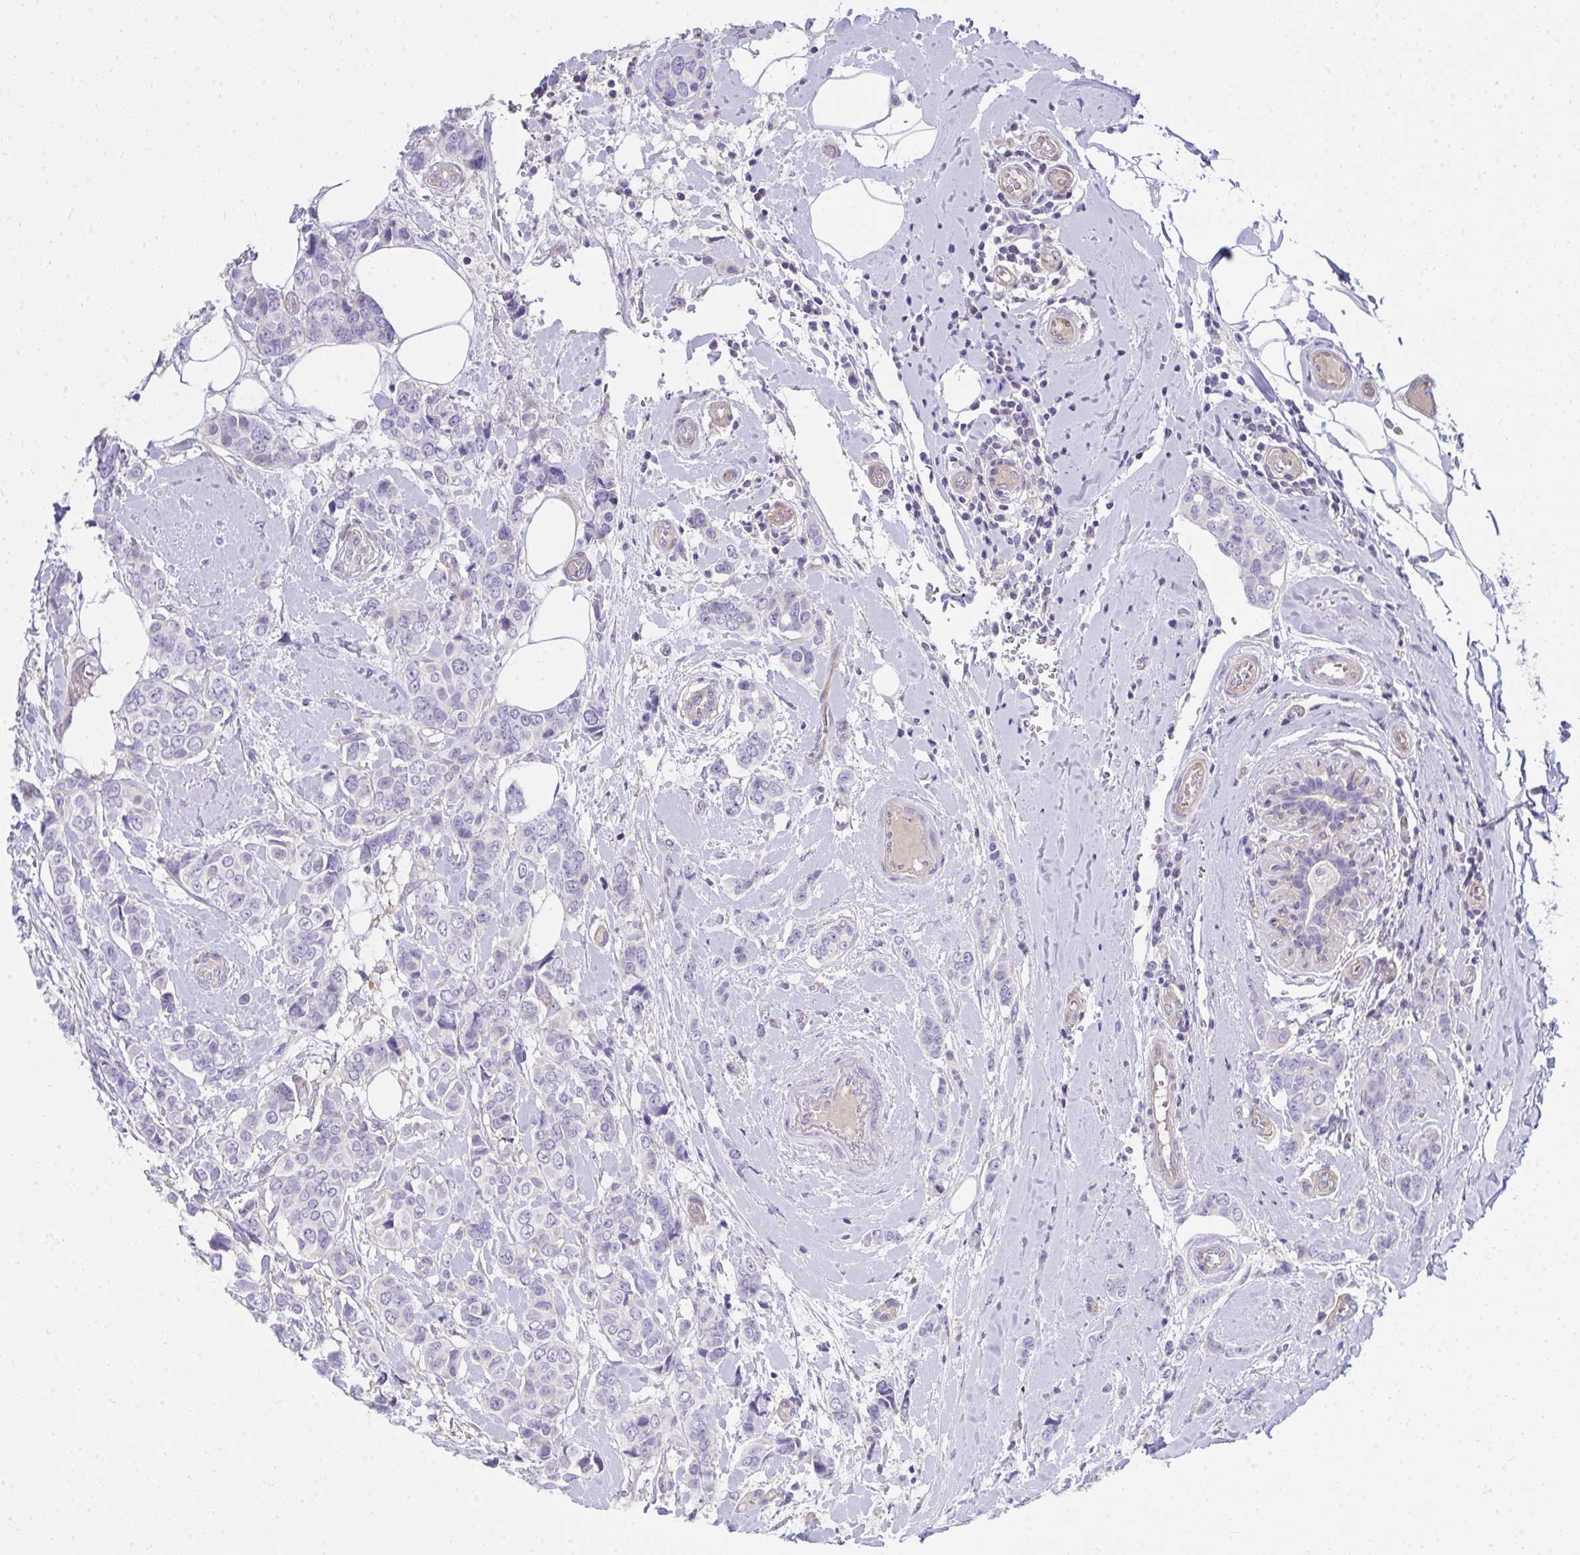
{"staining": {"intensity": "negative", "quantity": "none", "location": "none"}, "tissue": "breast cancer", "cell_type": "Tumor cells", "image_type": "cancer", "snomed": [{"axis": "morphology", "description": "Lobular carcinoma"}, {"axis": "topography", "description": "Breast"}], "caption": "Tumor cells are negative for protein expression in human breast cancer (lobular carcinoma). Nuclei are stained in blue.", "gene": "LRRC36", "patient": {"sex": "female", "age": 51}}